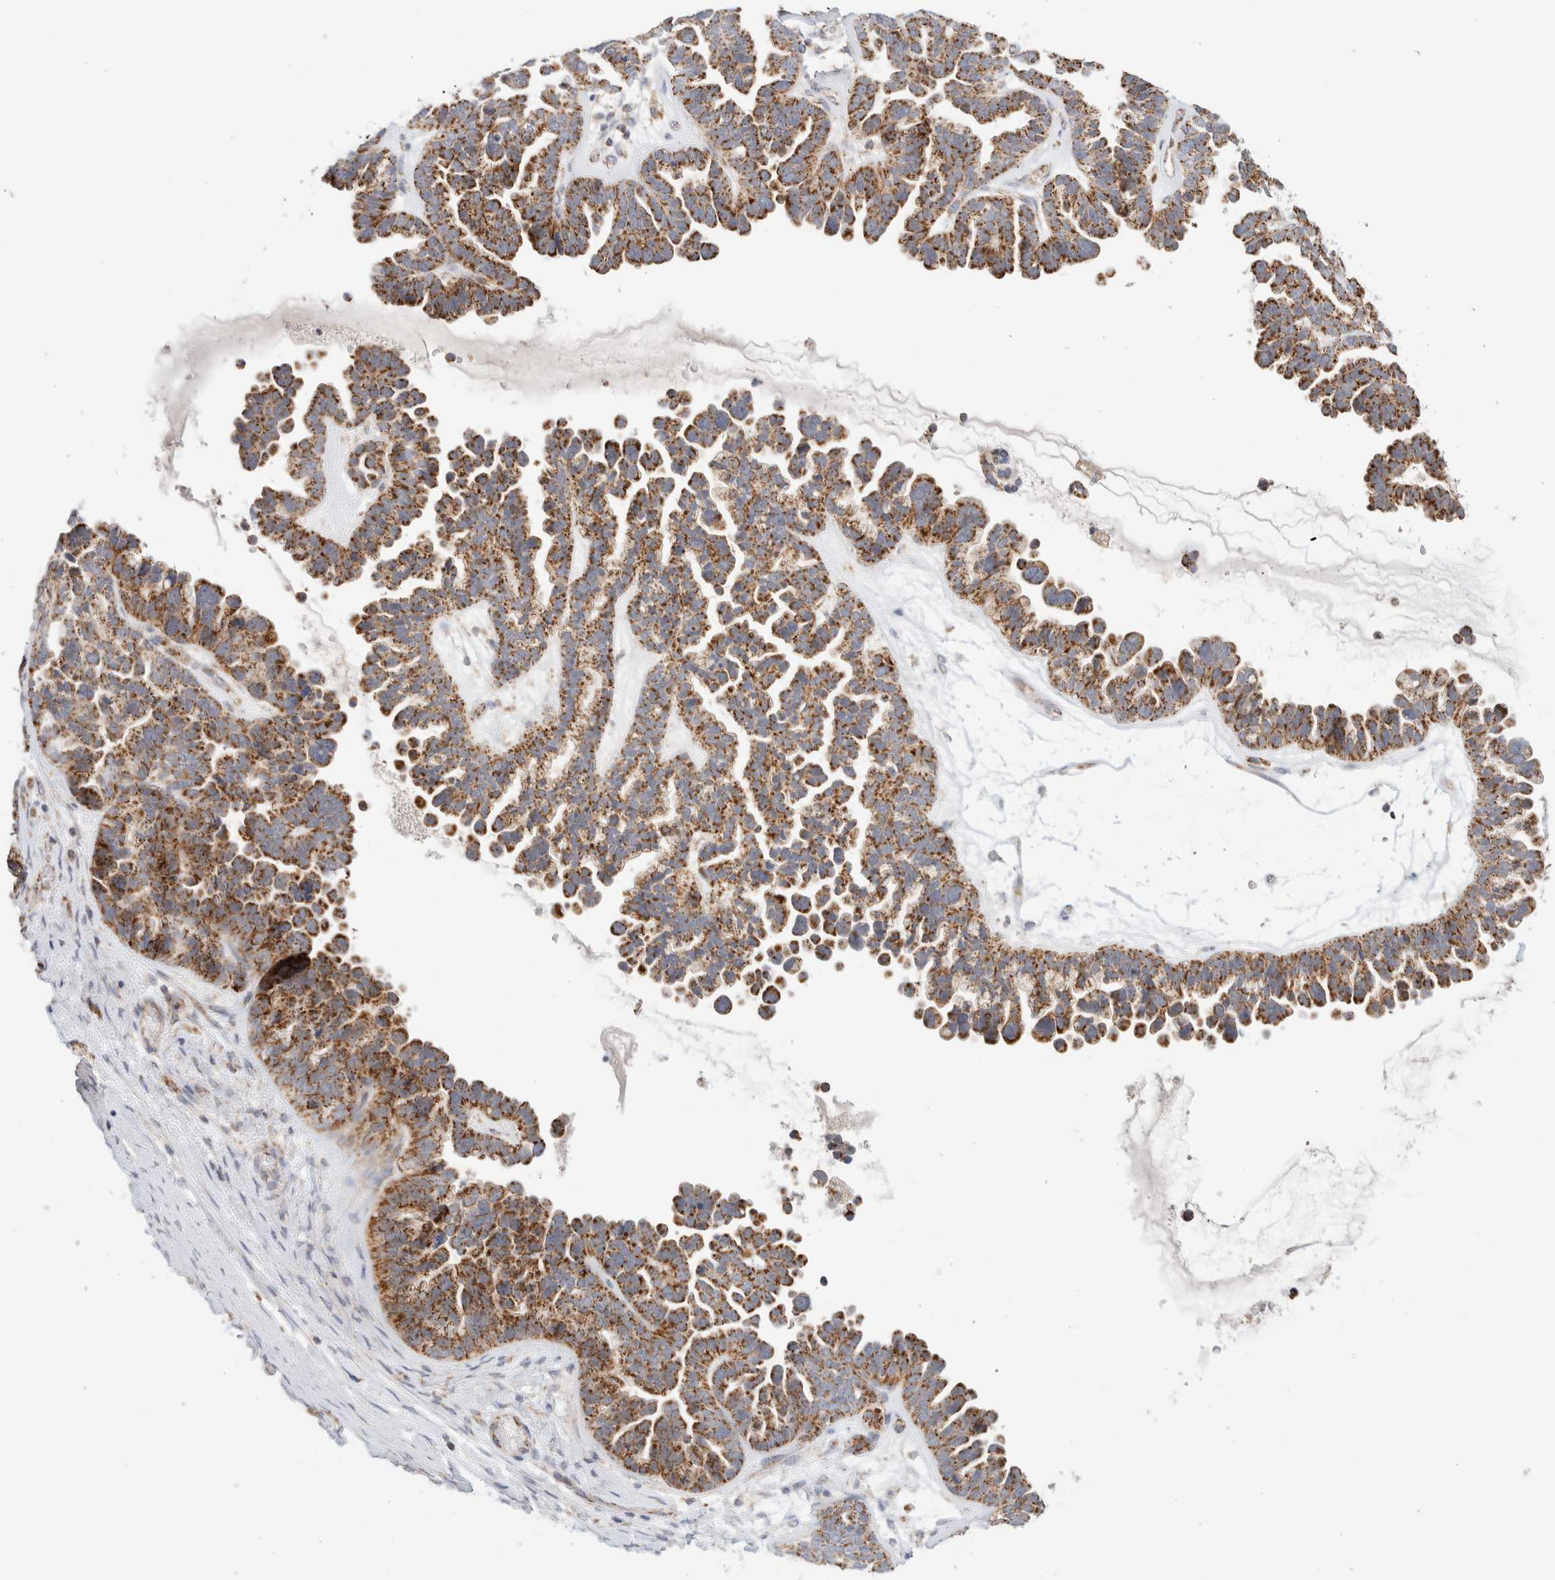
{"staining": {"intensity": "strong", "quantity": ">75%", "location": "cytoplasmic/membranous"}, "tissue": "ovarian cancer", "cell_type": "Tumor cells", "image_type": "cancer", "snomed": [{"axis": "morphology", "description": "Cystadenocarcinoma, serous, NOS"}, {"axis": "topography", "description": "Ovary"}], "caption": "Immunohistochemistry (IHC) (DAB) staining of human ovarian cancer exhibits strong cytoplasmic/membranous protein positivity in approximately >75% of tumor cells.", "gene": "MRM3", "patient": {"sex": "female", "age": 56}}